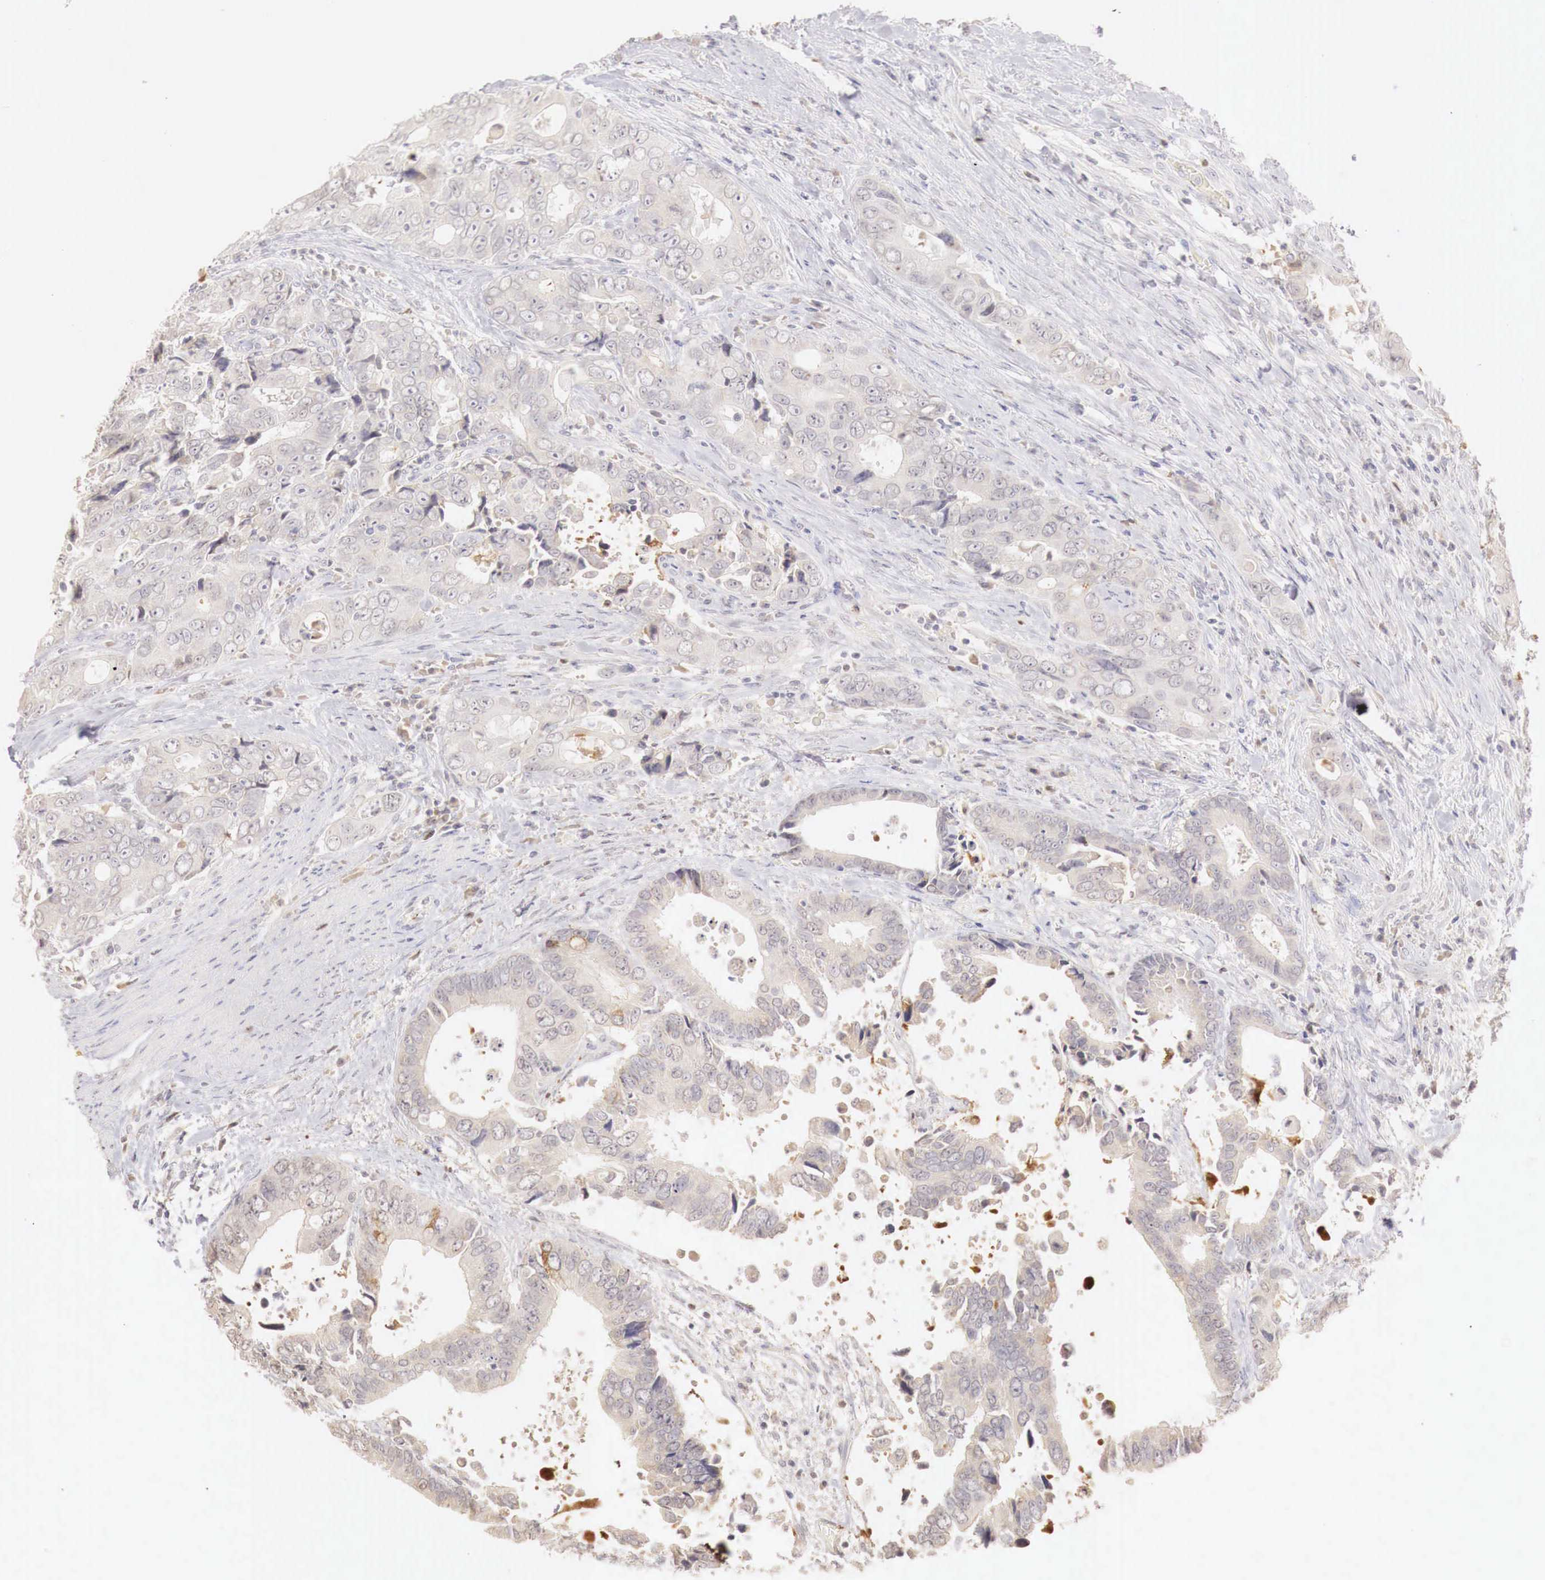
{"staining": {"intensity": "weak", "quantity": "25%-75%", "location": "cytoplasmic/membranous"}, "tissue": "colorectal cancer", "cell_type": "Tumor cells", "image_type": "cancer", "snomed": [{"axis": "morphology", "description": "Adenocarcinoma, NOS"}, {"axis": "topography", "description": "Rectum"}], "caption": "Immunohistochemistry (IHC) photomicrograph of colorectal cancer (adenocarcinoma) stained for a protein (brown), which displays low levels of weak cytoplasmic/membranous positivity in about 25%-75% of tumor cells.", "gene": "GATA1", "patient": {"sex": "female", "age": 67}}